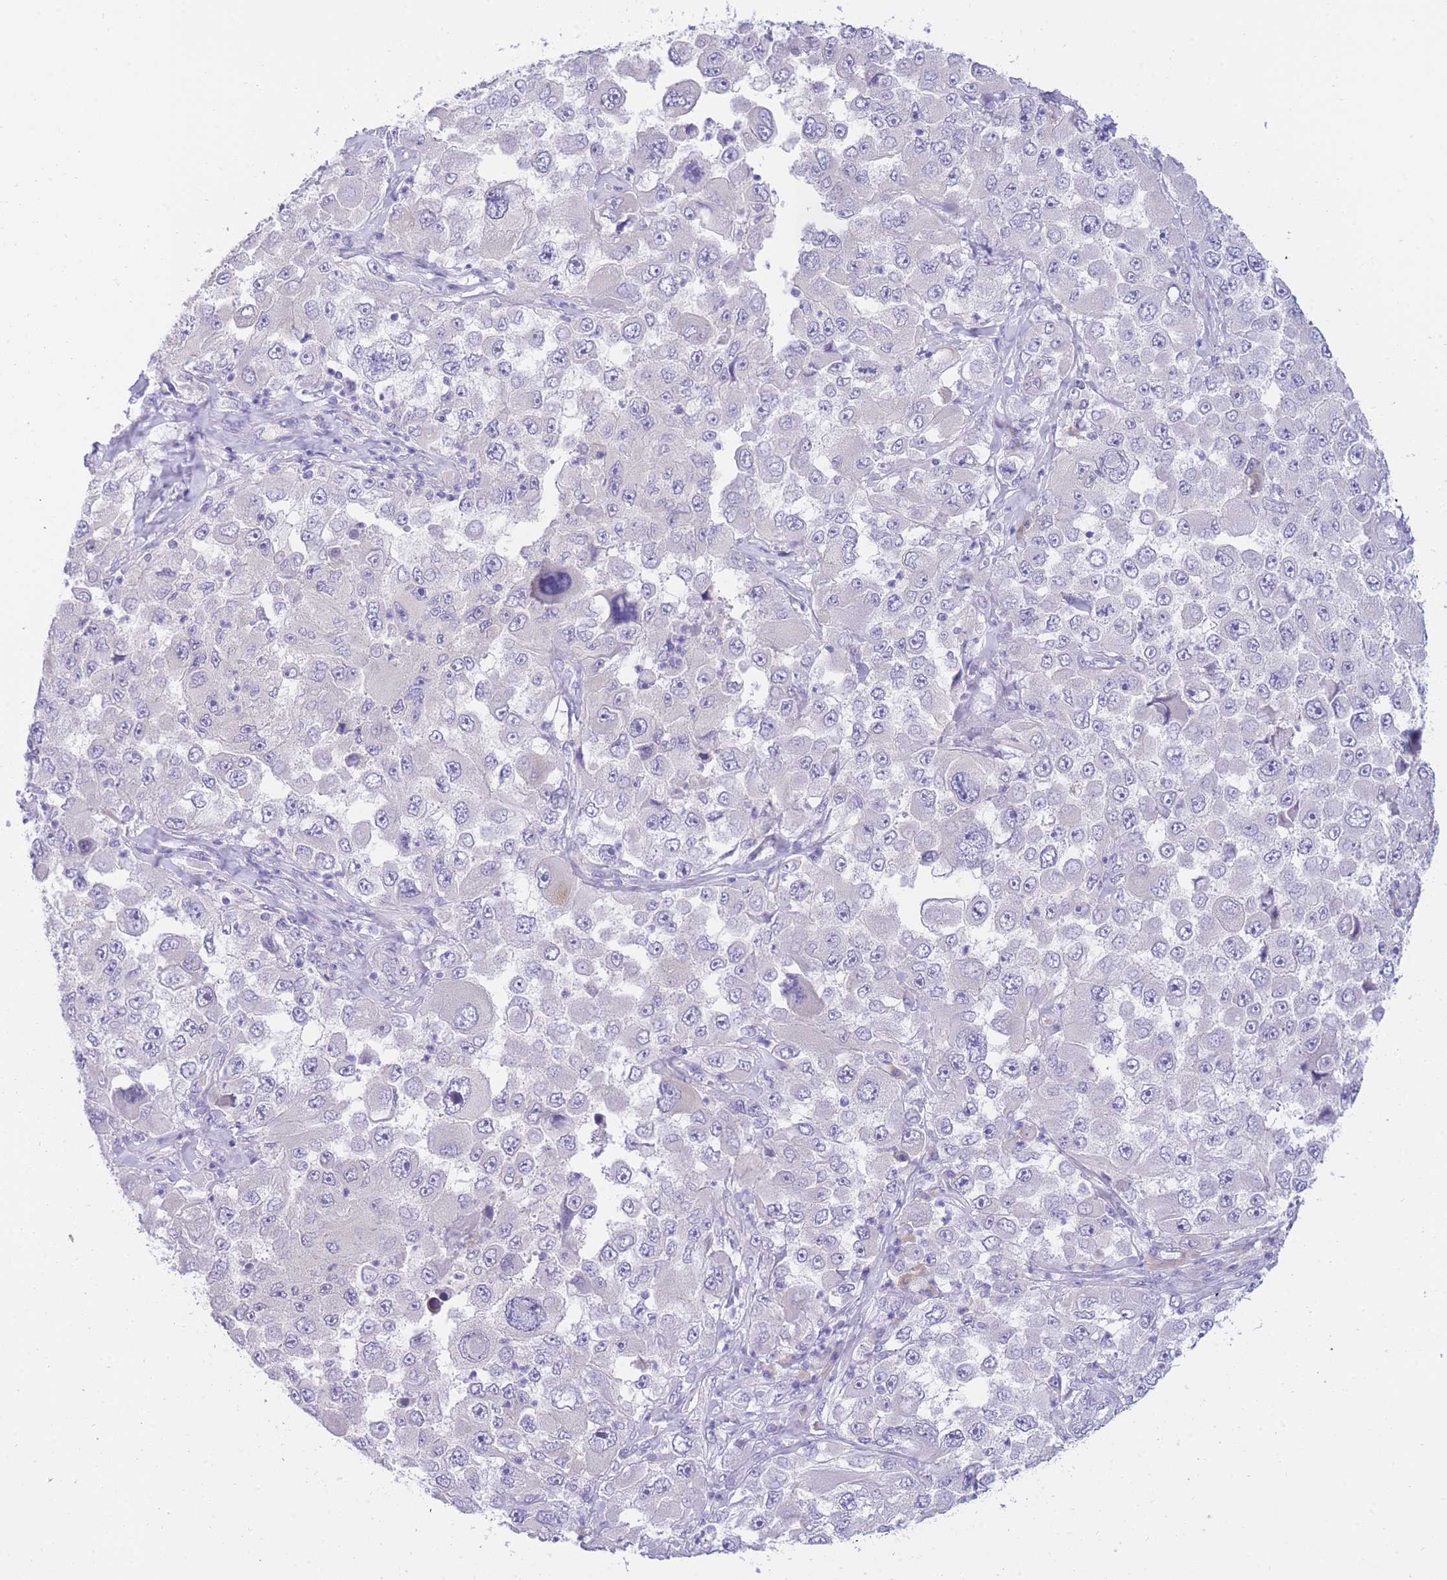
{"staining": {"intensity": "negative", "quantity": "none", "location": "none"}, "tissue": "melanoma", "cell_type": "Tumor cells", "image_type": "cancer", "snomed": [{"axis": "morphology", "description": "Malignant melanoma, Metastatic site"}, {"axis": "topography", "description": "Lymph node"}], "caption": "Human melanoma stained for a protein using IHC demonstrates no expression in tumor cells.", "gene": "SSUH2", "patient": {"sex": "male", "age": 62}}